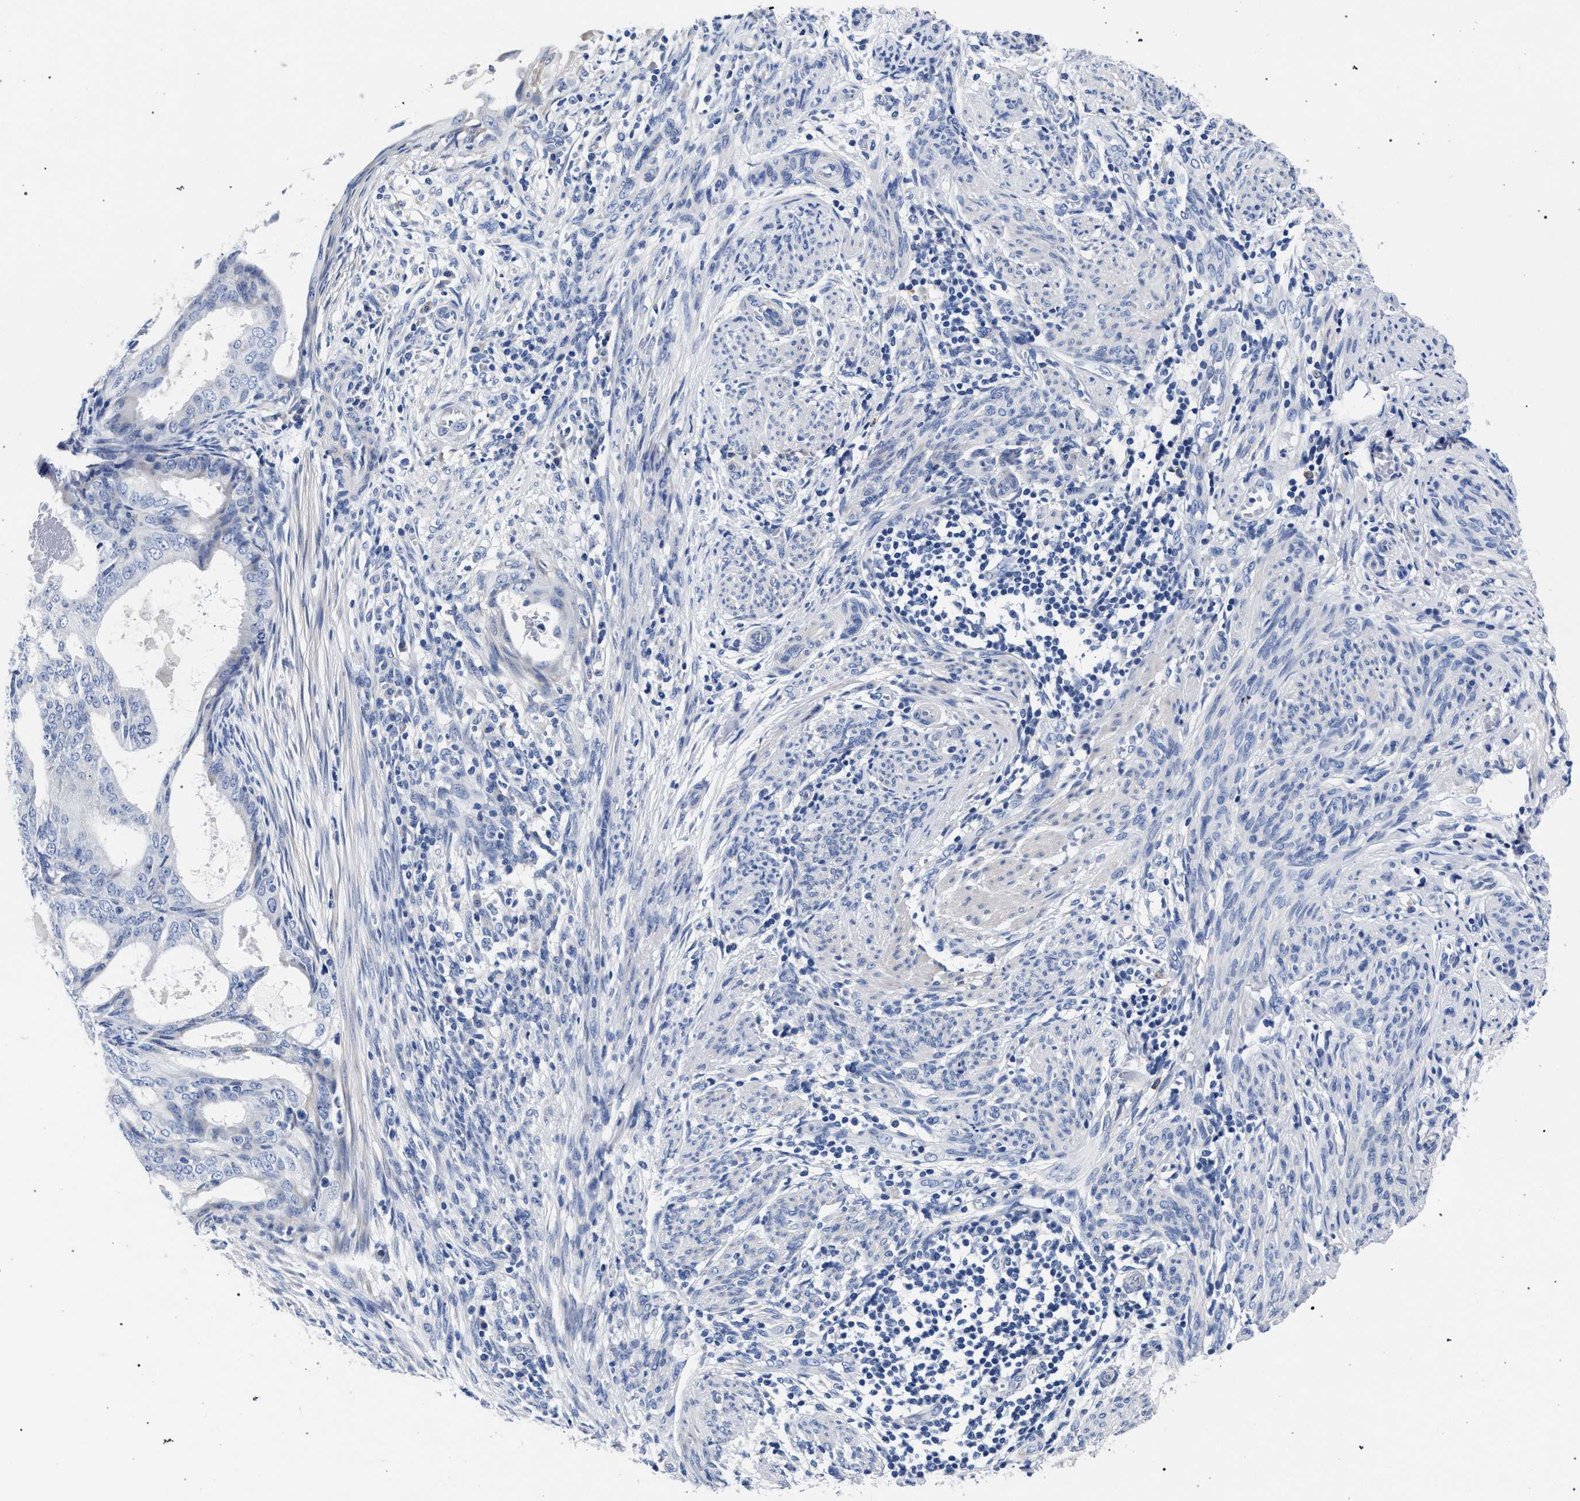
{"staining": {"intensity": "negative", "quantity": "none", "location": "none"}, "tissue": "endometrial cancer", "cell_type": "Tumor cells", "image_type": "cancer", "snomed": [{"axis": "morphology", "description": "Adenocarcinoma, NOS"}, {"axis": "topography", "description": "Endometrium"}], "caption": "Endometrial cancer was stained to show a protein in brown. There is no significant positivity in tumor cells.", "gene": "AKAP4", "patient": {"sex": "female", "age": 58}}